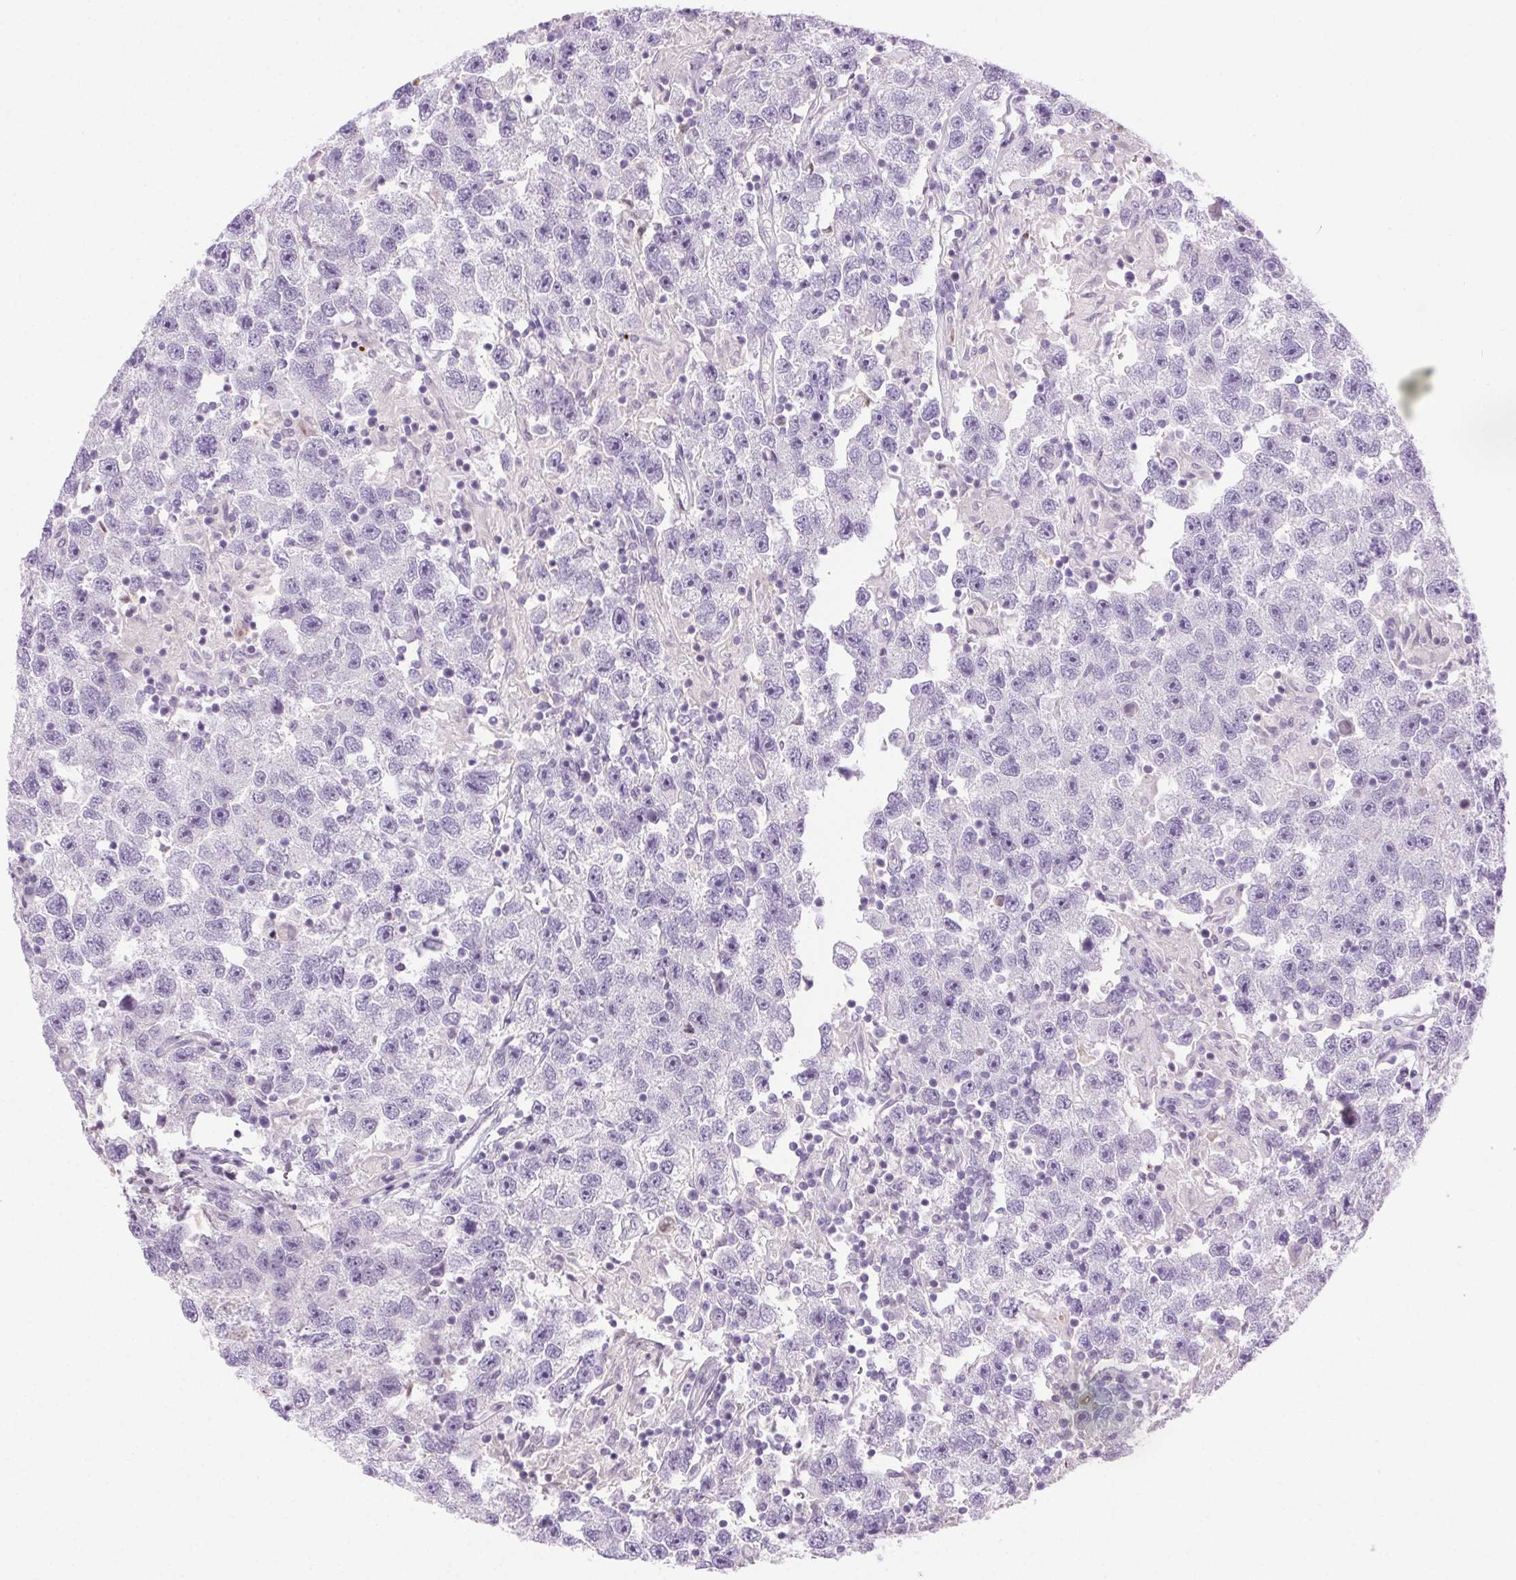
{"staining": {"intensity": "negative", "quantity": "none", "location": "none"}, "tissue": "testis cancer", "cell_type": "Tumor cells", "image_type": "cancer", "snomed": [{"axis": "morphology", "description": "Seminoma, NOS"}, {"axis": "topography", "description": "Testis"}], "caption": "This is an IHC micrograph of testis cancer. There is no staining in tumor cells.", "gene": "SYT11", "patient": {"sex": "male", "age": 26}}